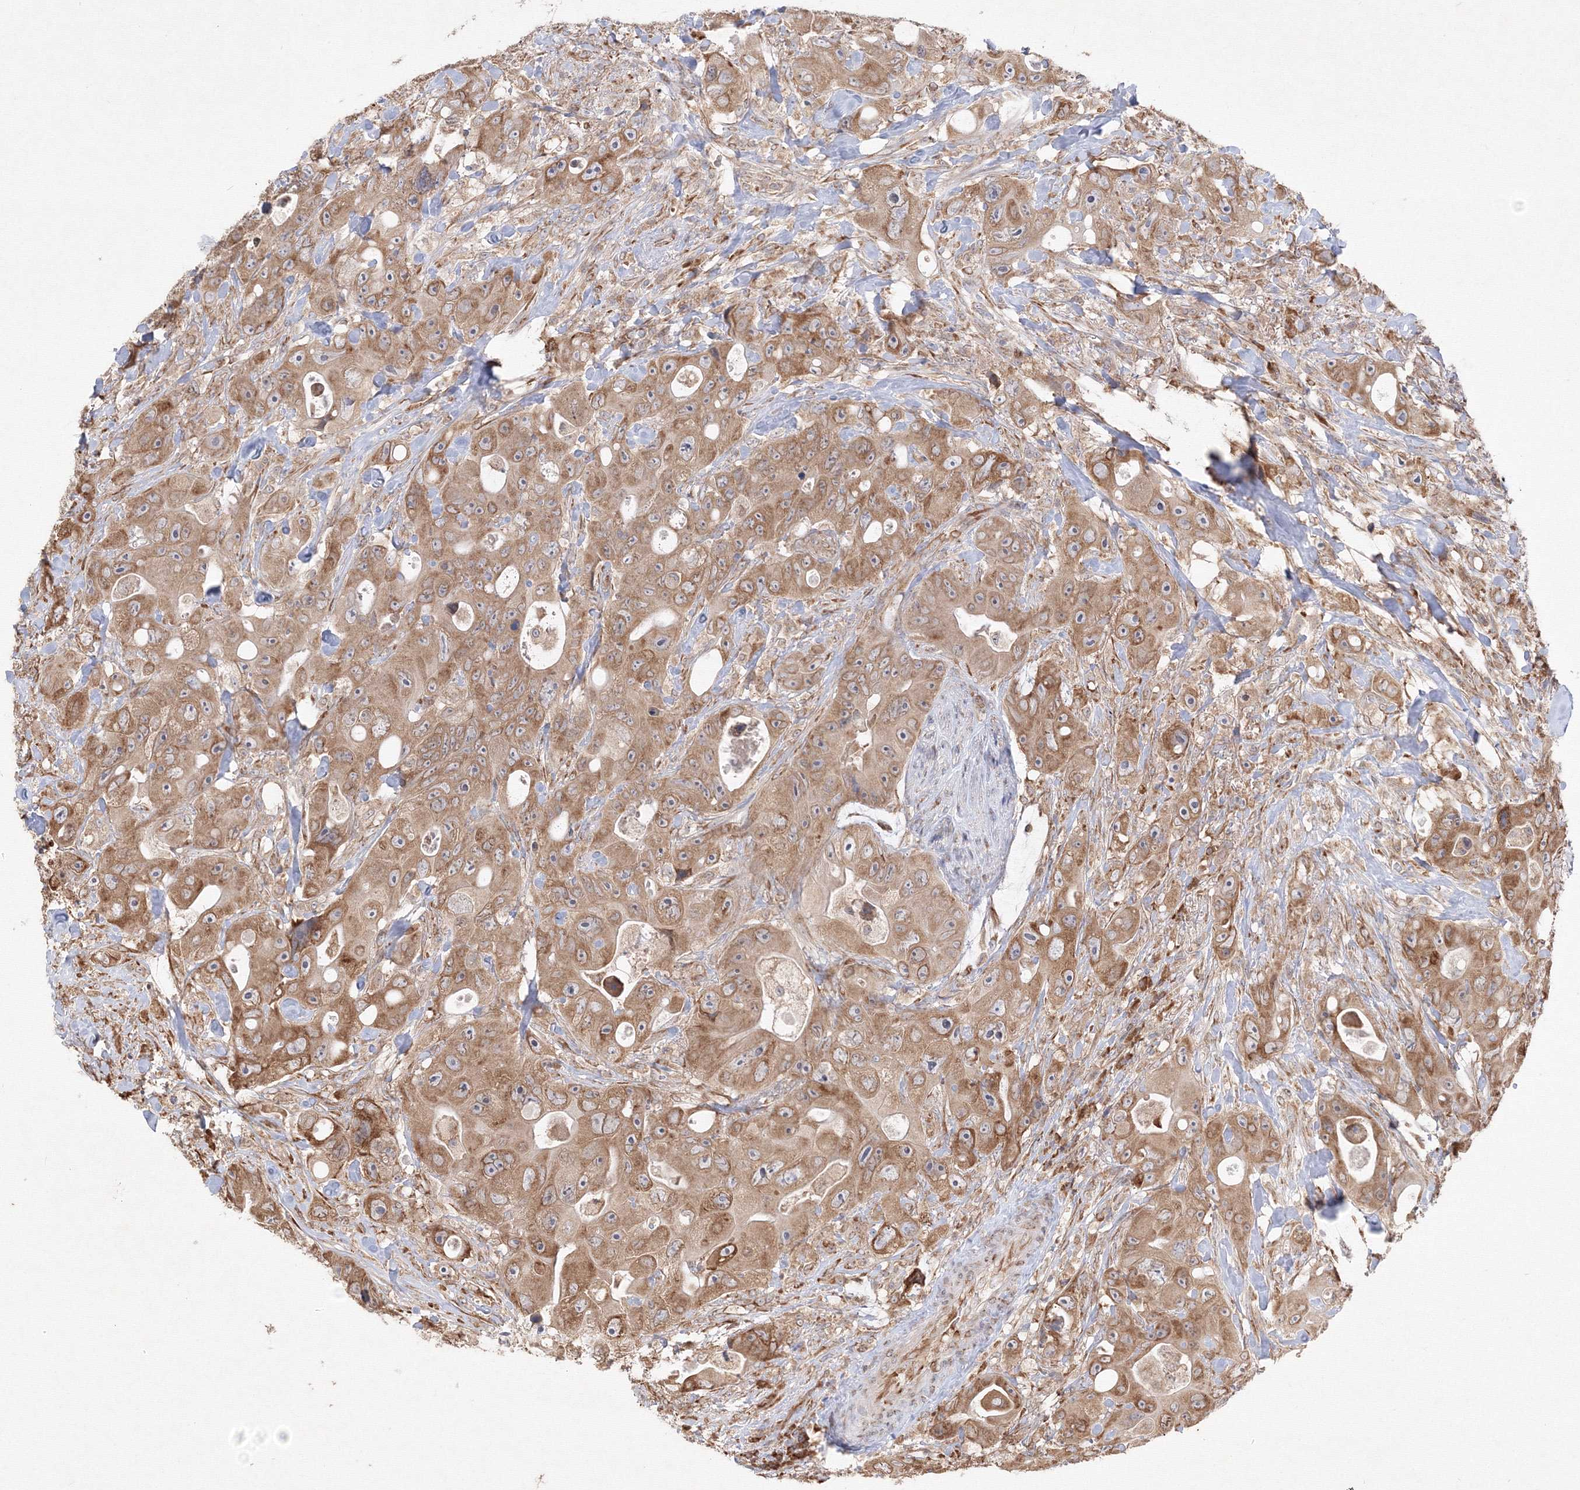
{"staining": {"intensity": "moderate", "quantity": ">75%", "location": "cytoplasmic/membranous"}, "tissue": "colorectal cancer", "cell_type": "Tumor cells", "image_type": "cancer", "snomed": [{"axis": "morphology", "description": "Adenocarcinoma, NOS"}, {"axis": "topography", "description": "Colon"}], "caption": "DAB (3,3'-diaminobenzidine) immunohistochemical staining of human colorectal cancer demonstrates moderate cytoplasmic/membranous protein positivity in about >75% of tumor cells.", "gene": "FBXL8", "patient": {"sex": "female", "age": 46}}